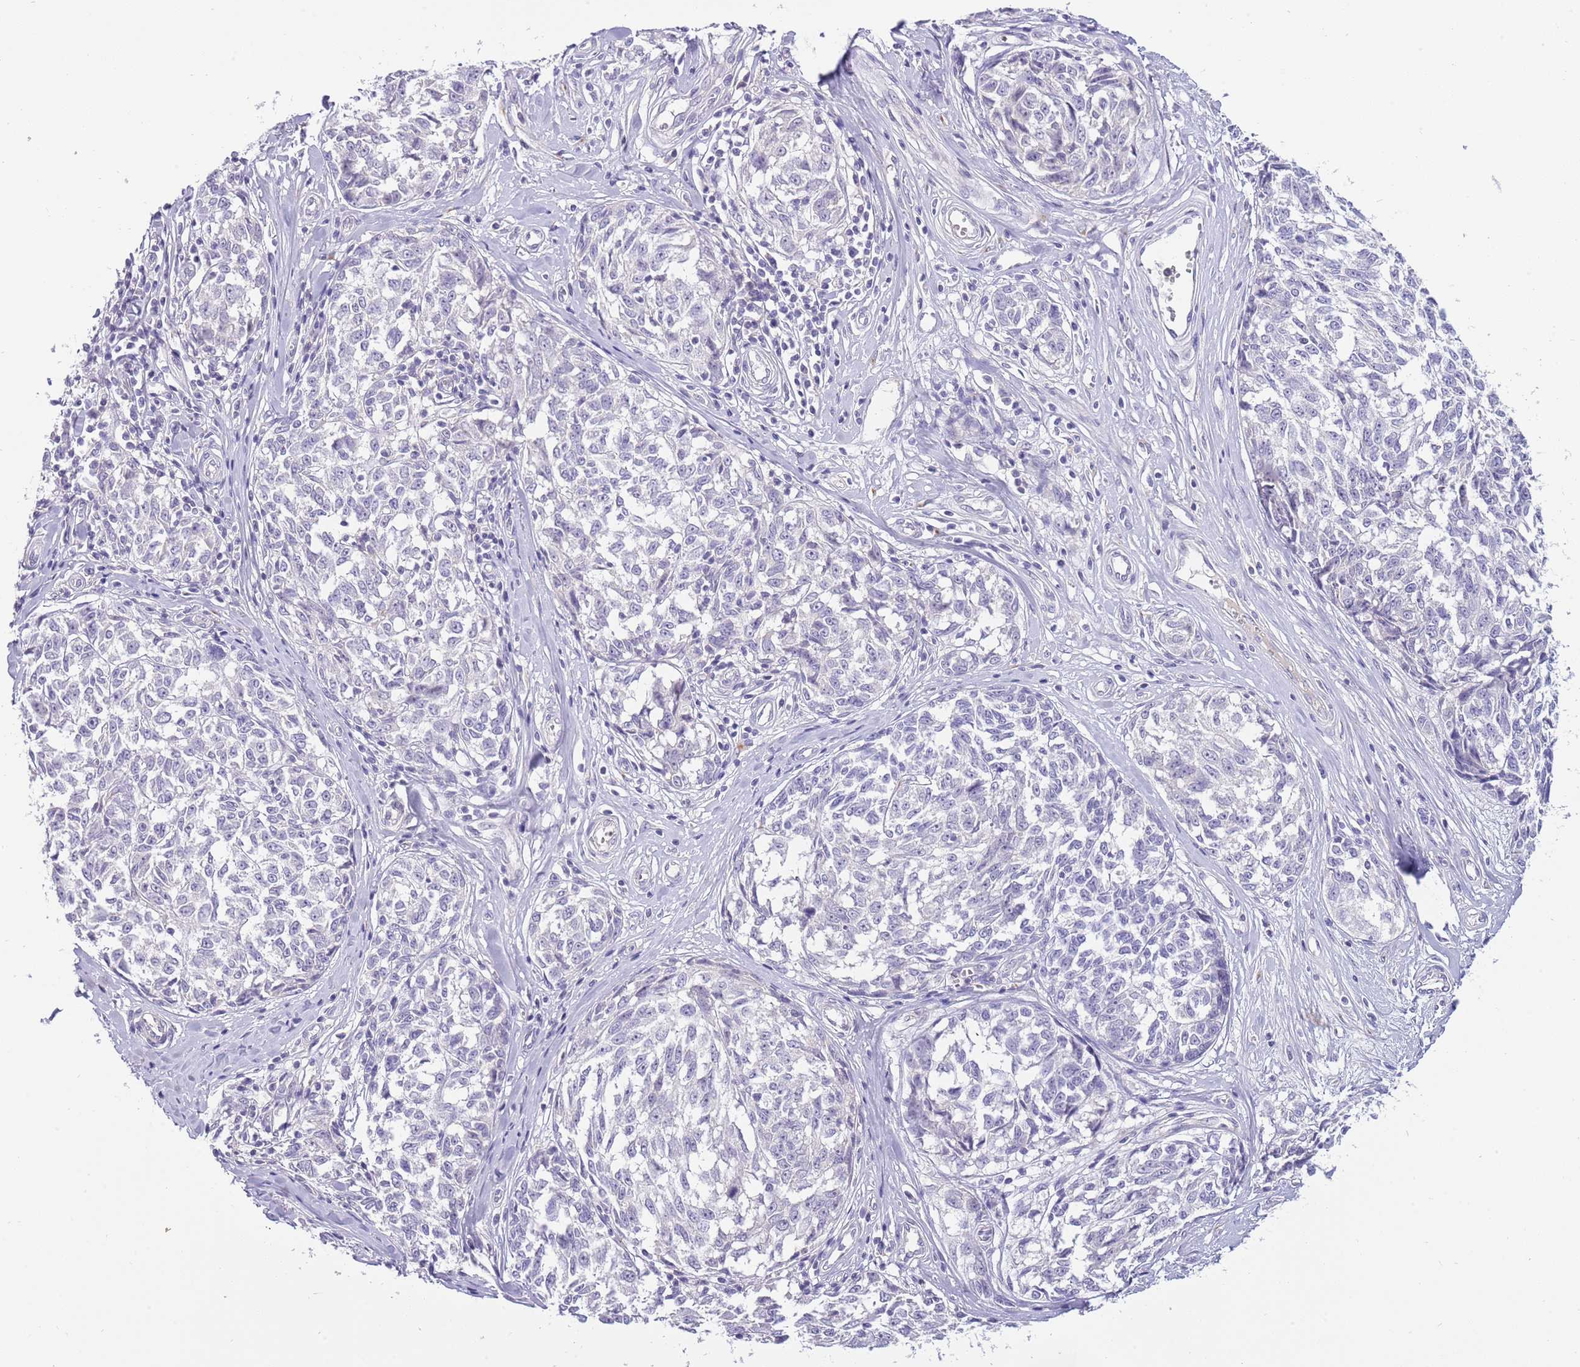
{"staining": {"intensity": "negative", "quantity": "none", "location": "none"}, "tissue": "melanoma", "cell_type": "Tumor cells", "image_type": "cancer", "snomed": [{"axis": "morphology", "description": "Normal tissue, NOS"}, {"axis": "morphology", "description": "Malignant melanoma, NOS"}, {"axis": "topography", "description": "Skin"}], "caption": "Human melanoma stained for a protein using immunohistochemistry exhibits no staining in tumor cells.", "gene": "CFAP73", "patient": {"sex": "female", "age": 64}}